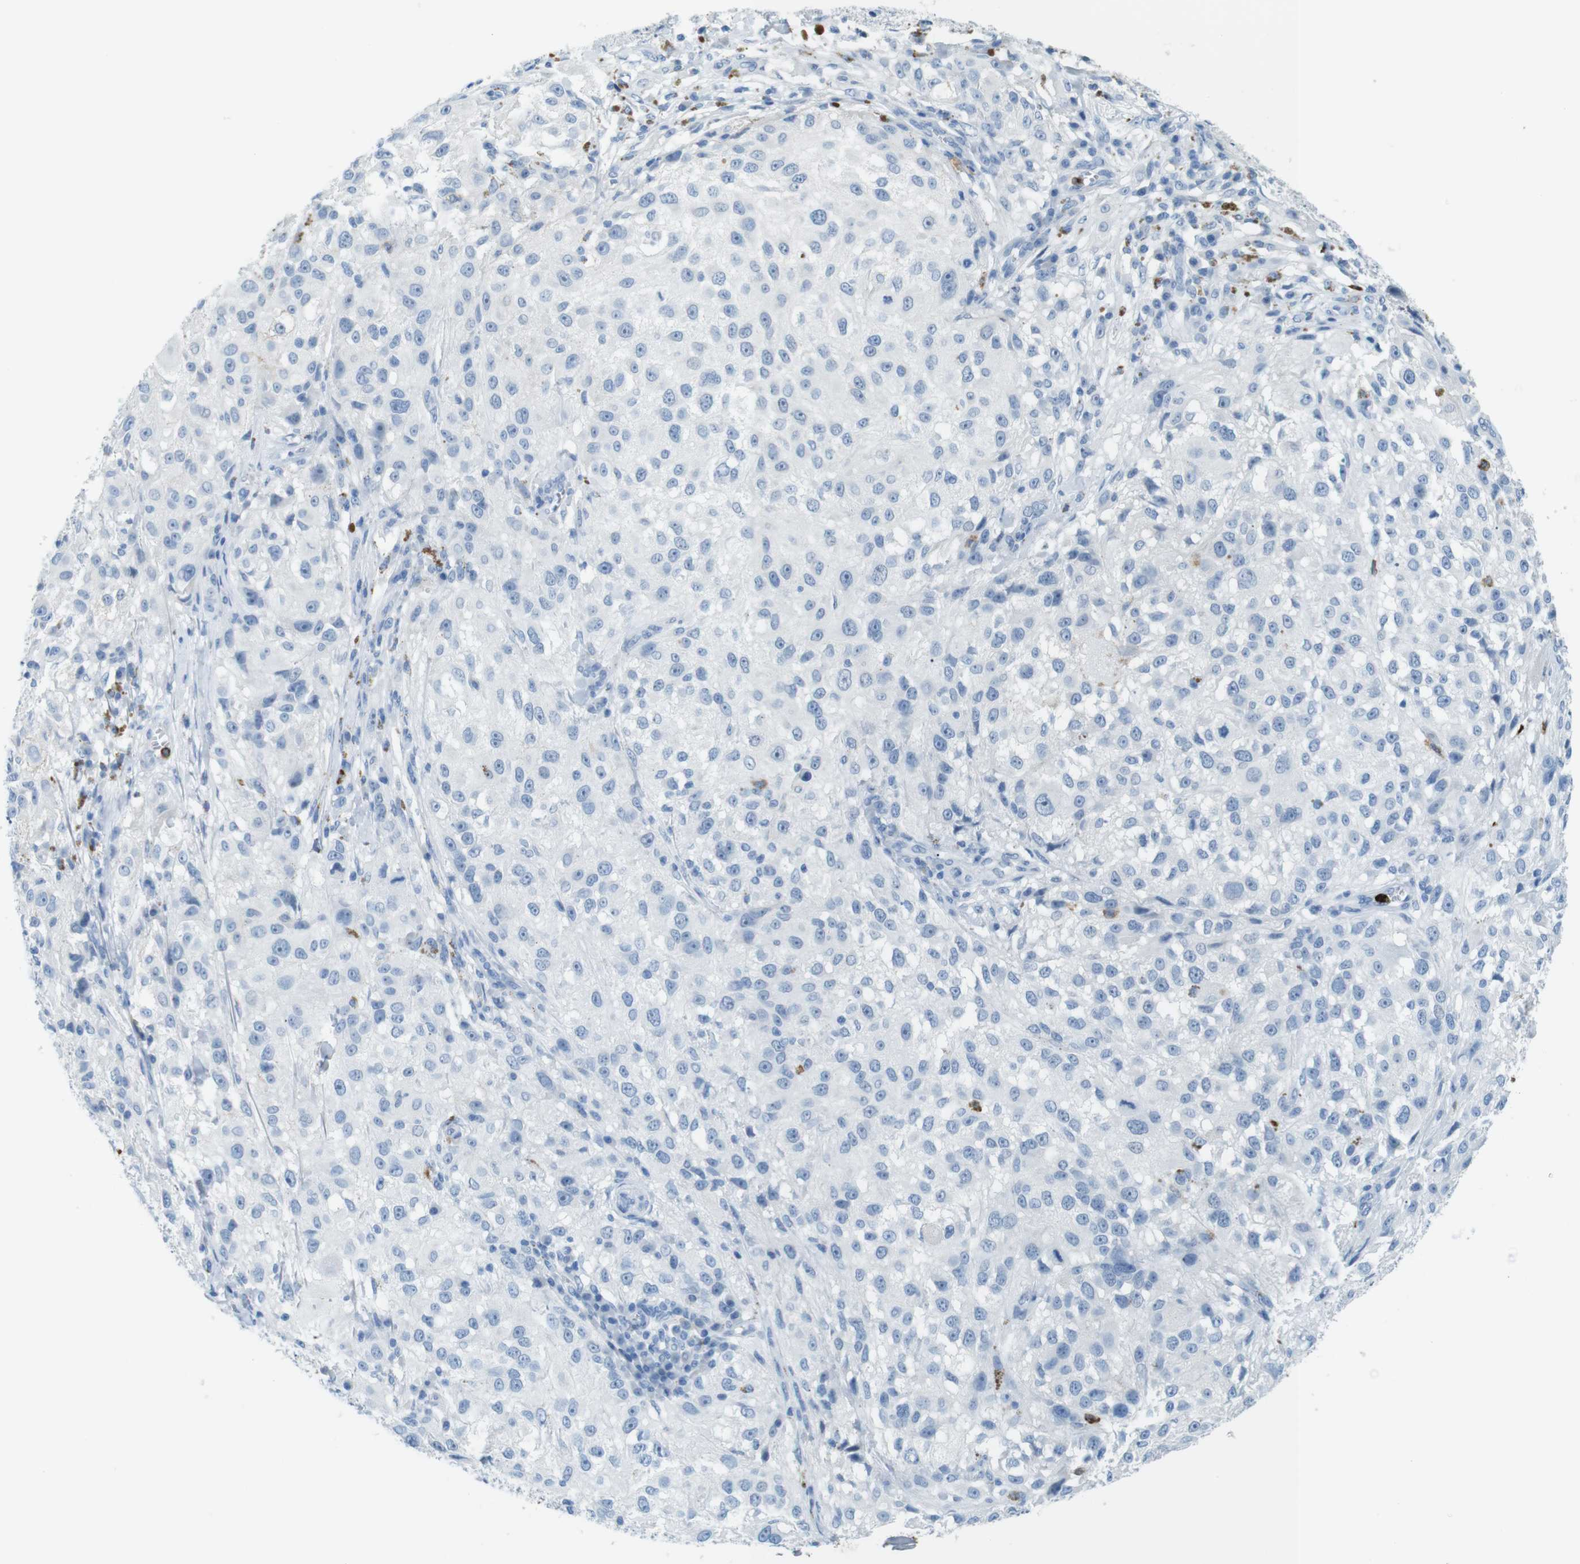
{"staining": {"intensity": "negative", "quantity": "none", "location": "none"}, "tissue": "melanoma", "cell_type": "Tumor cells", "image_type": "cancer", "snomed": [{"axis": "morphology", "description": "Necrosis, NOS"}, {"axis": "morphology", "description": "Malignant melanoma, NOS"}, {"axis": "topography", "description": "Skin"}], "caption": "IHC histopathology image of malignant melanoma stained for a protein (brown), which reveals no staining in tumor cells.", "gene": "MCEMP1", "patient": {"sex": "female", "age": 87}}